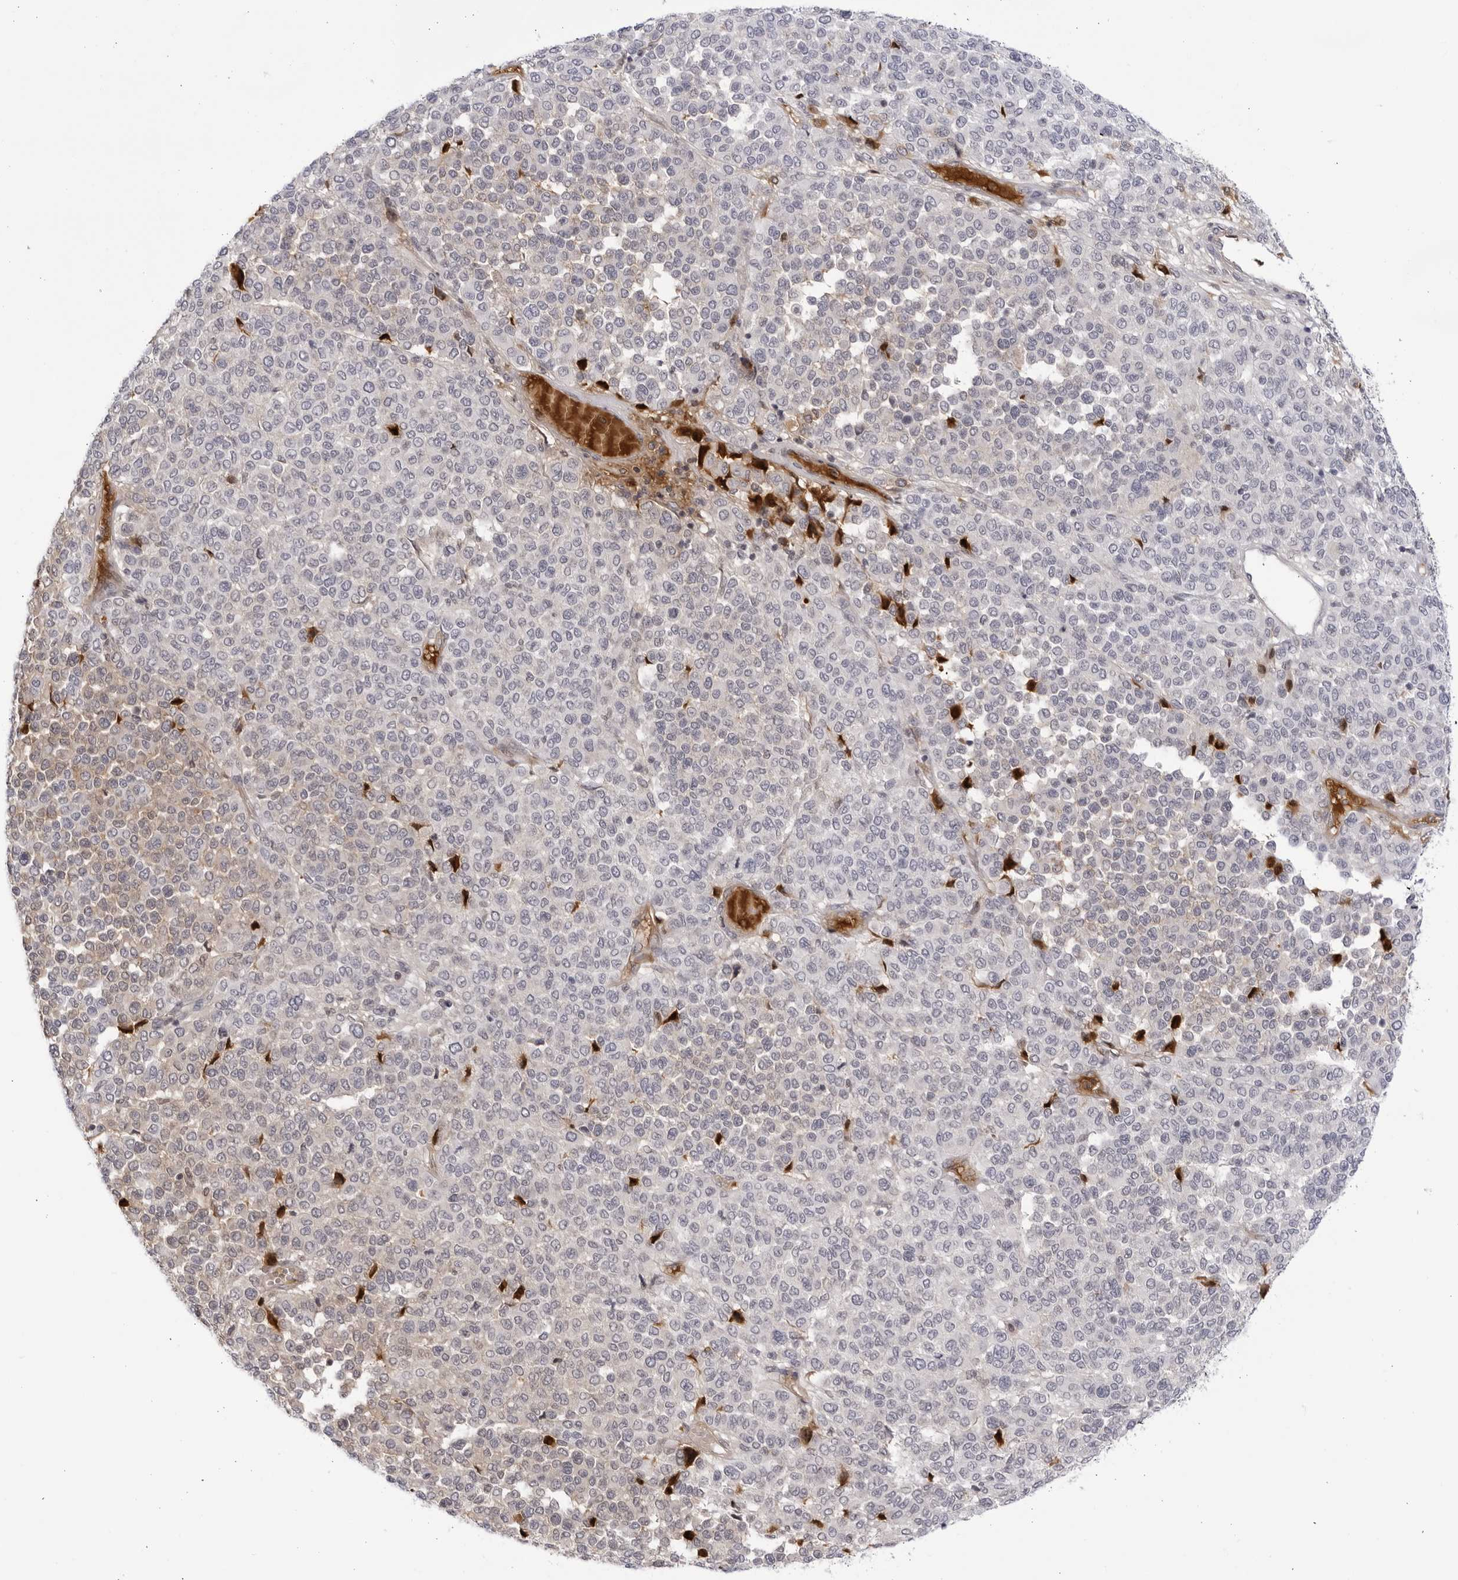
{"staining": {"intensity": "negative", "quantity": "none", "location": "none"}, "tissue": "melanoma", "cell_type": "Tumor cells", "image_type": "cancer", "snomed": [{"axis": "morphology", "description": "Malignant melanoma, Metastatic site"}, {"axis": "topography", "description": "Pancreas"}], "caption": "Human melanoma stained for a protein using immunohistochemistry (IHC) shows no staining in tumor cells.", "gene": "CNBD1", "patient": {"sex": "female", "age": 30}}